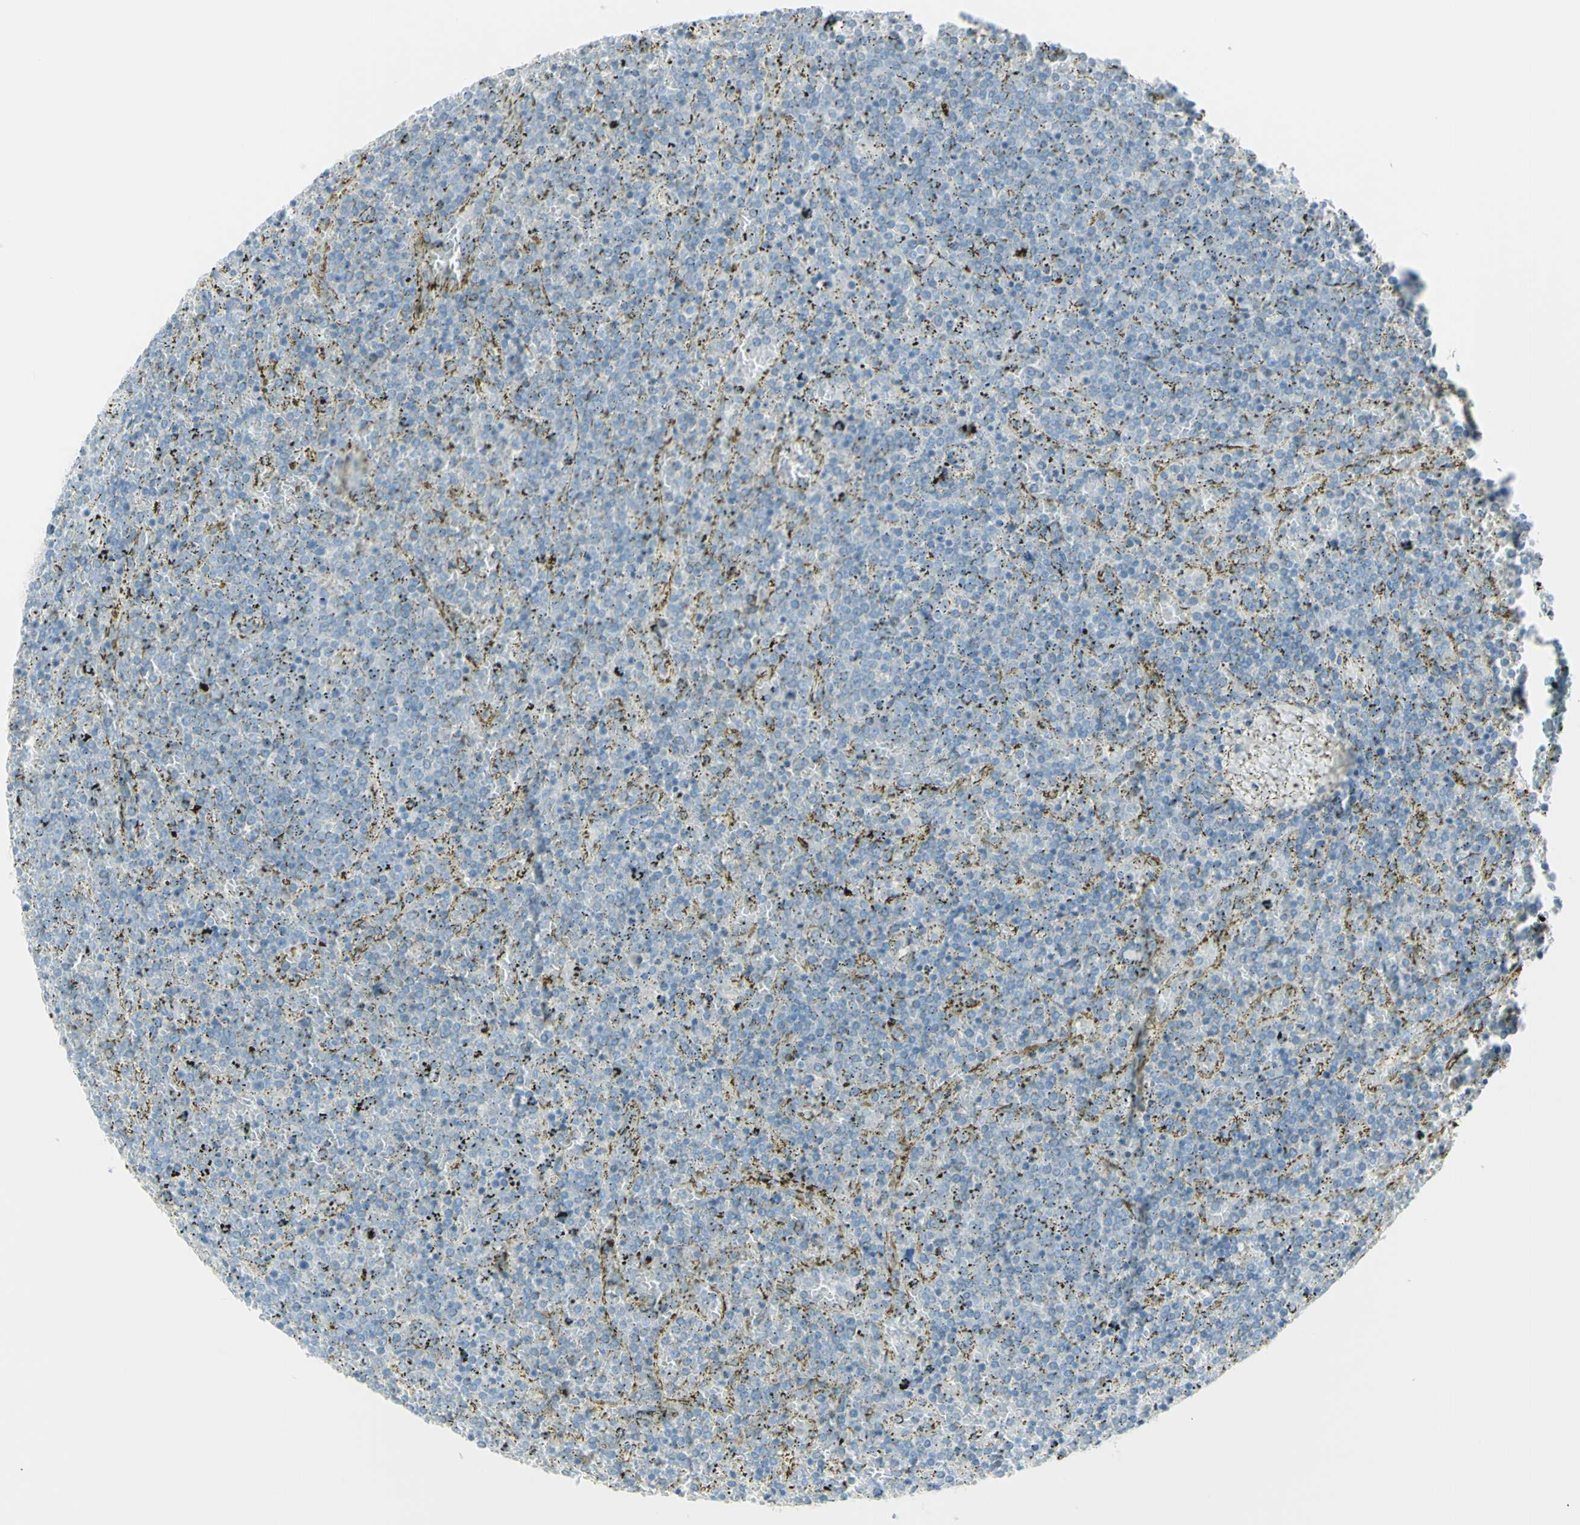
{"staining": {"intensity": "negative", "quantity": "none", "location": "none"}, "tissue": "lymphoma", "cell_type": "Tumor cells", "image_type": "cancer", "snomed": [{"axis": "morphology", "description": "Malignant lymphoma, non-Hodgkin's type, Low grade"}, {"axis": "topography", "description": "Spleen"}], "caption": "Lymphoma stained for a protein using immunohistochemistry exhibits no positivity tumor cells.", "gene": "LETM1", "patient": {"sex": "female", "age": 77}}